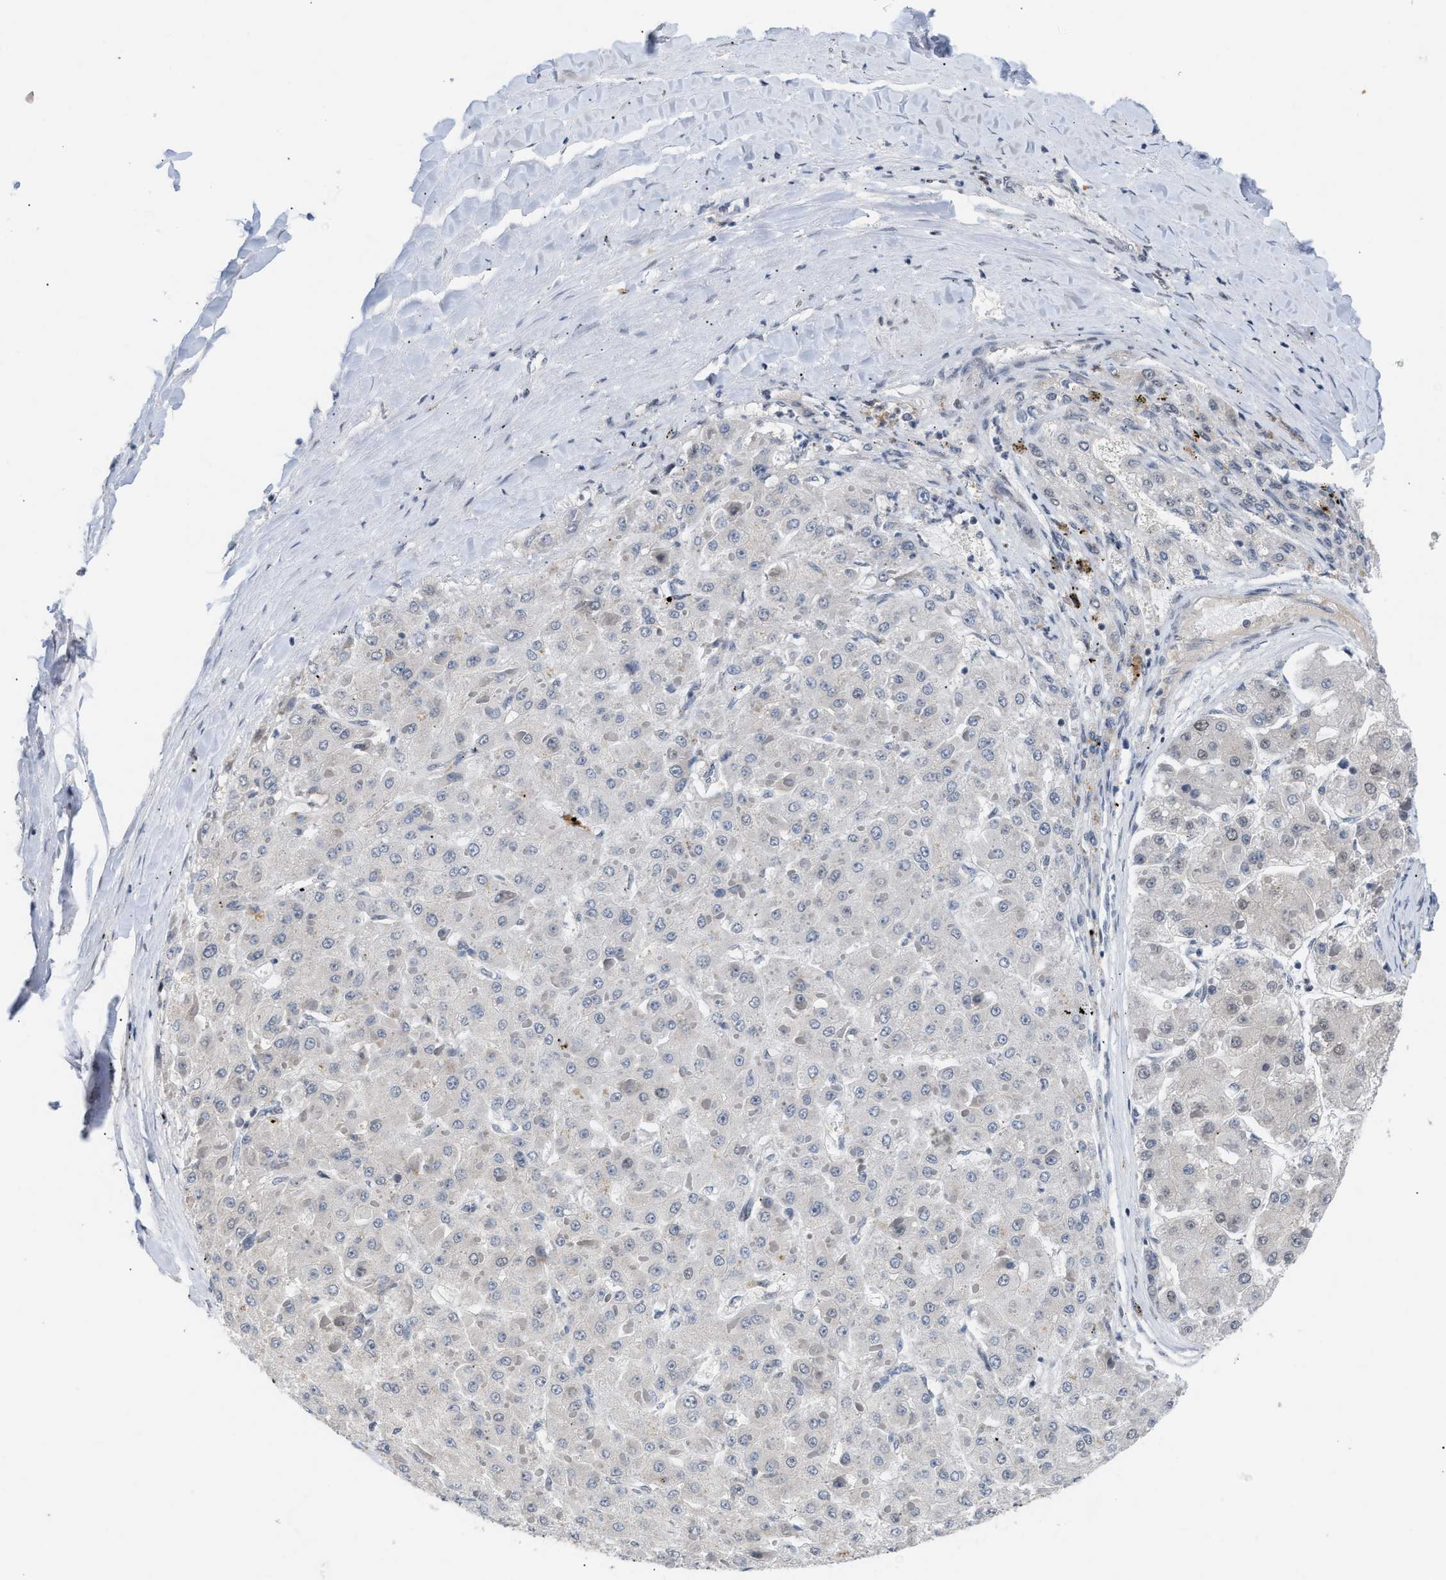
{"staining": {"intensity": "negative", "quantity": "none", "location": "none"}, "tissue": "liver cancer", "cell_type": "Tumor cells", "image_type": "cancer", "snomed": [{"axis": "morphology", "description": "Carcinoma, Hepatocellular, NOS"}, {"axis": "topography", "description": "Liver"}], "caption": "There is no significant expression in tumor cells of liver hepatocellular carcinoma.", "gene": "TXNRD3", "patient": {"sex": "female", "age": 73}}